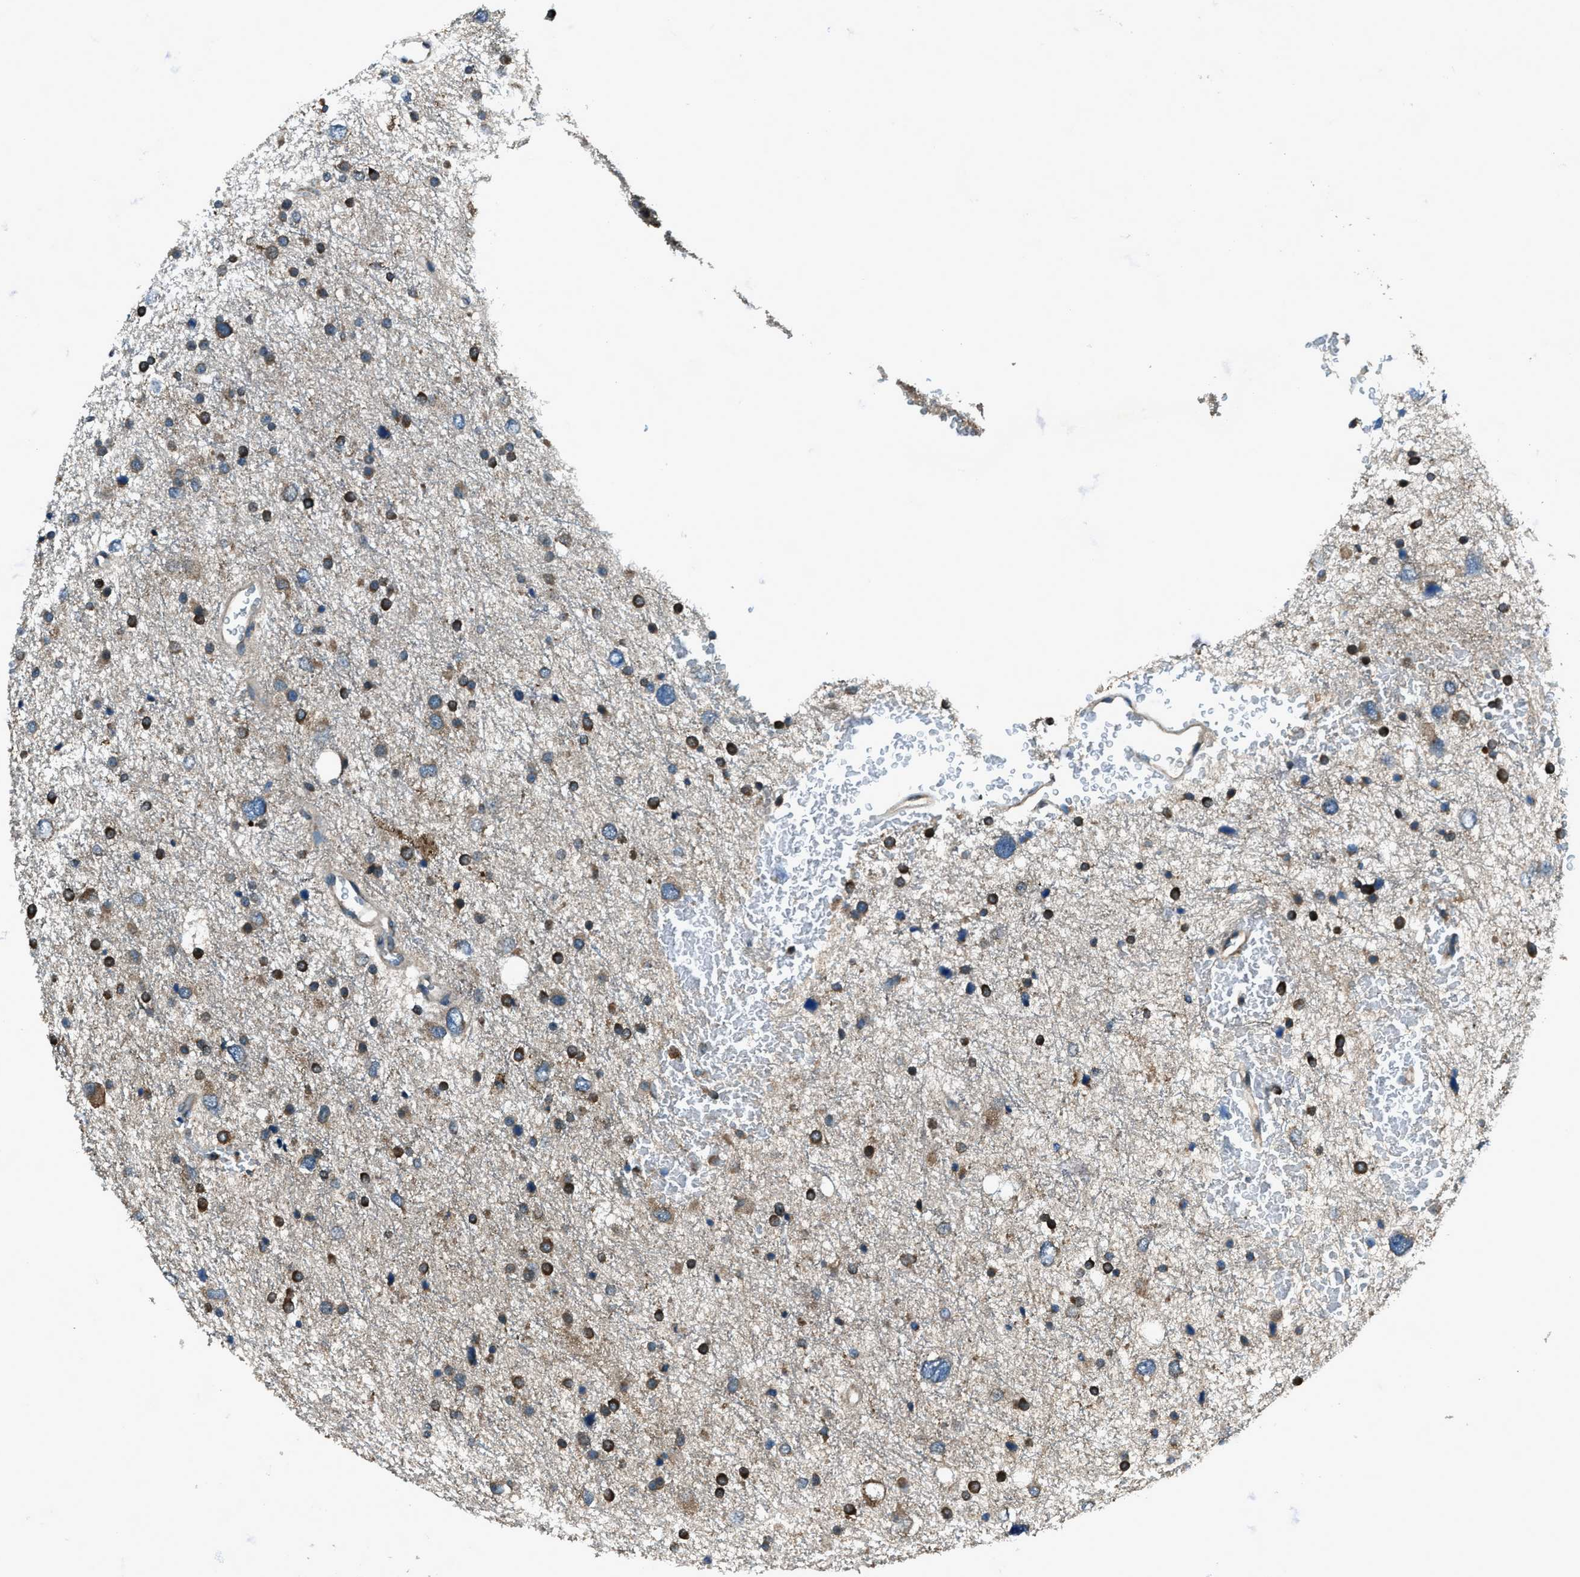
{"staining": {"intensity": "moderate", "quantity": "25%-75%", "location": "cytoplasmic/membranous"}, "tissue": "glioma", "cell_type": "Tumor cells", "image_type": "cancer", "snomed": [{"axis": "morphology", "description": "Glioma, malignant, Low grade"}, {"axis": "topography", "description": "Brain"}], "caption": "High-power microscopy captured an IHC photomicrograph of low-grade glioma (malignant), revealing moderate cytoplasmic/membranous expression in about 25%-75% of tumor cells. Immunohistochemistry stains the protein in brown and the nuclei are stained blue.", "gene": "TRIM4", "patient": {"sex": "female", "age": 37}}